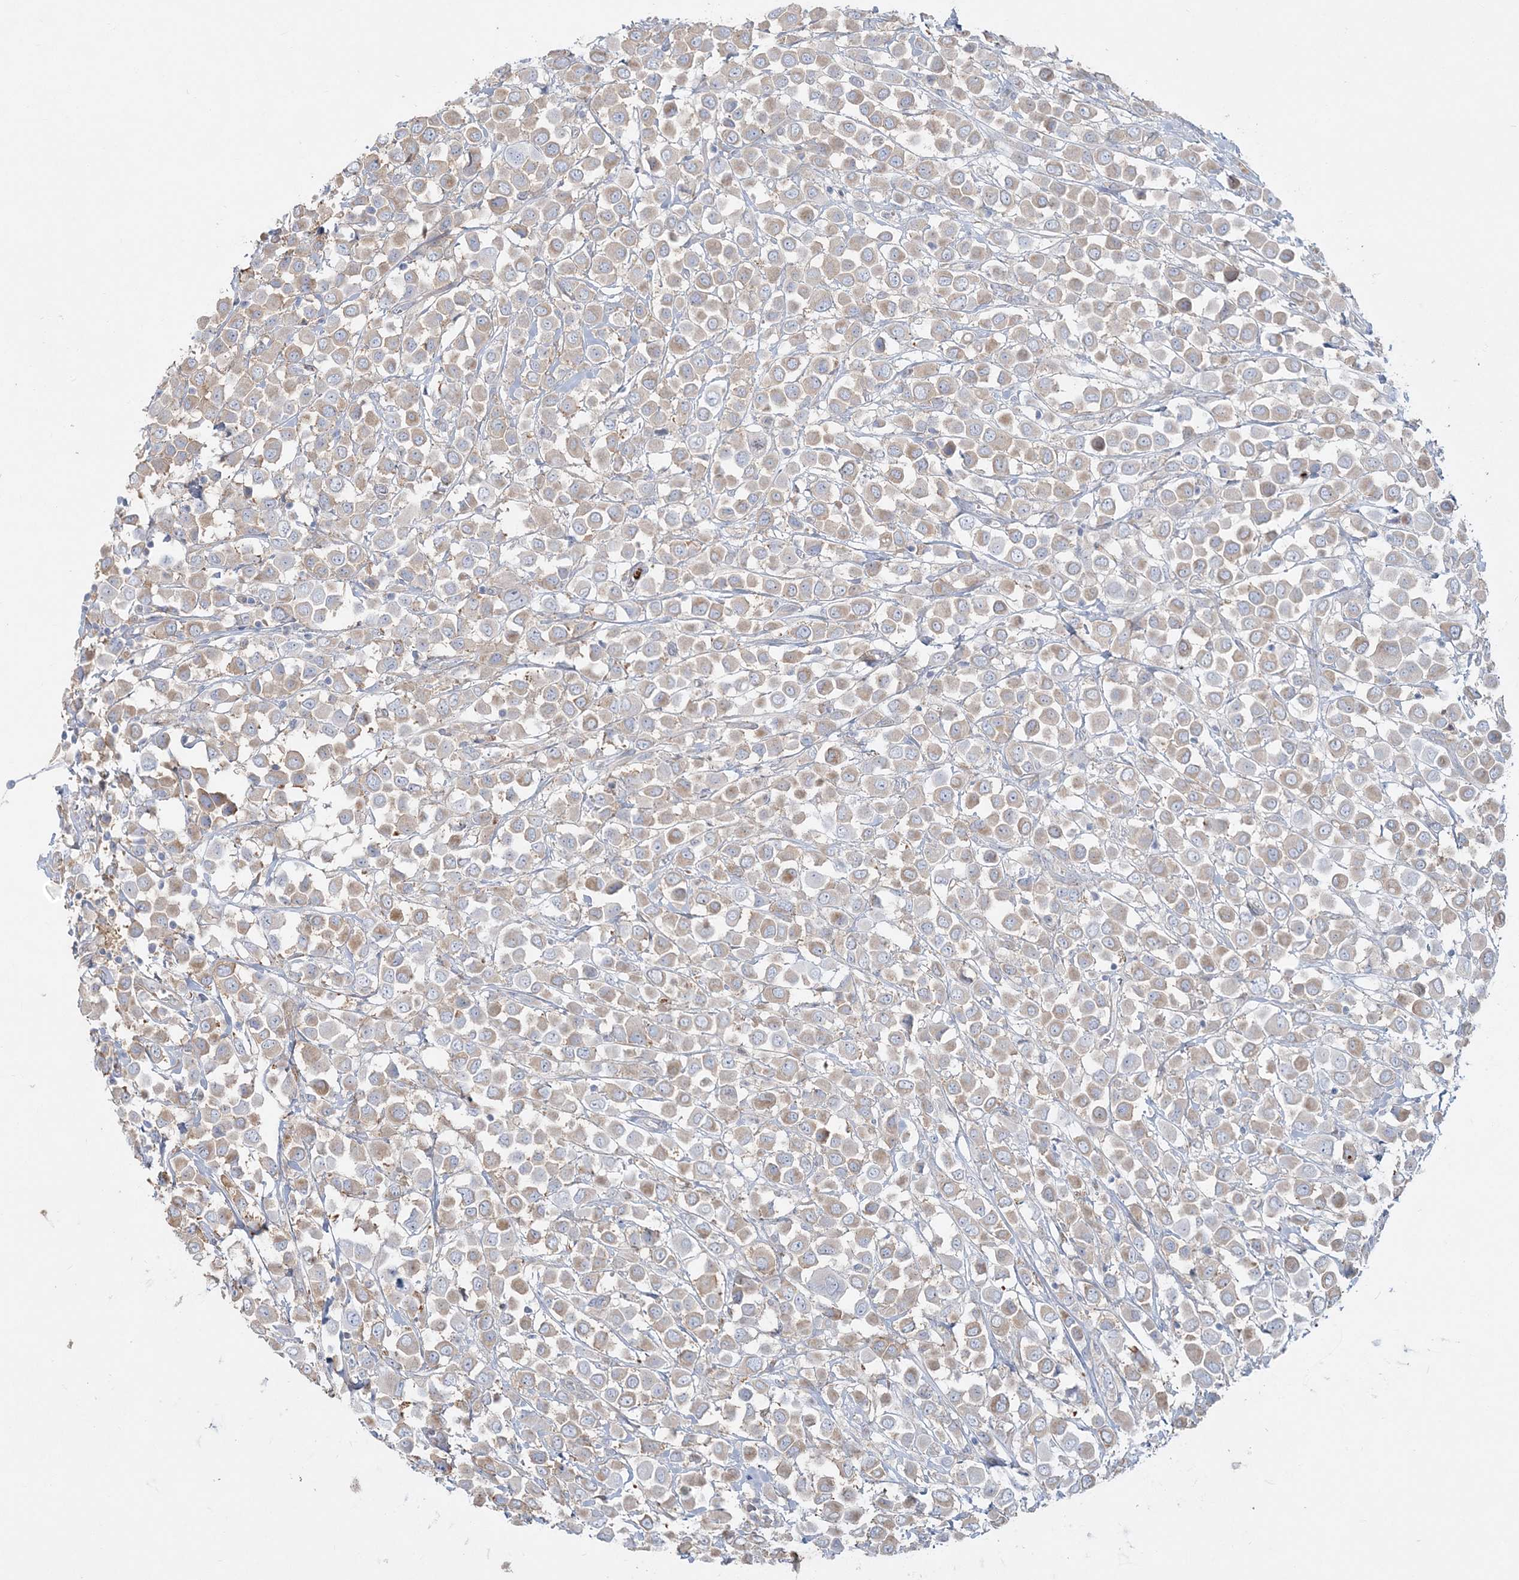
{"staining": {"intensity": "weak", "quantity": "25%-75%", "location": "cytoplasmic/membranous"}, "tissue": "breast cancer", "cell_type": "Tumor cells", "image_type": "cancer", "snomed": [{"axis": "morphology", "description": "Duct carcinoma"}, {"axis": "topography", "description": "Breast"}], "caption": "Brown immunohistochemical staining in human breast infiltrating ductal carcinoma reveals weak cytoplasmic/membranous expression in about 25%-75% of tumor cells.", "gene": "CCNJ", "patient": {"sex": "female", "age": 61}}